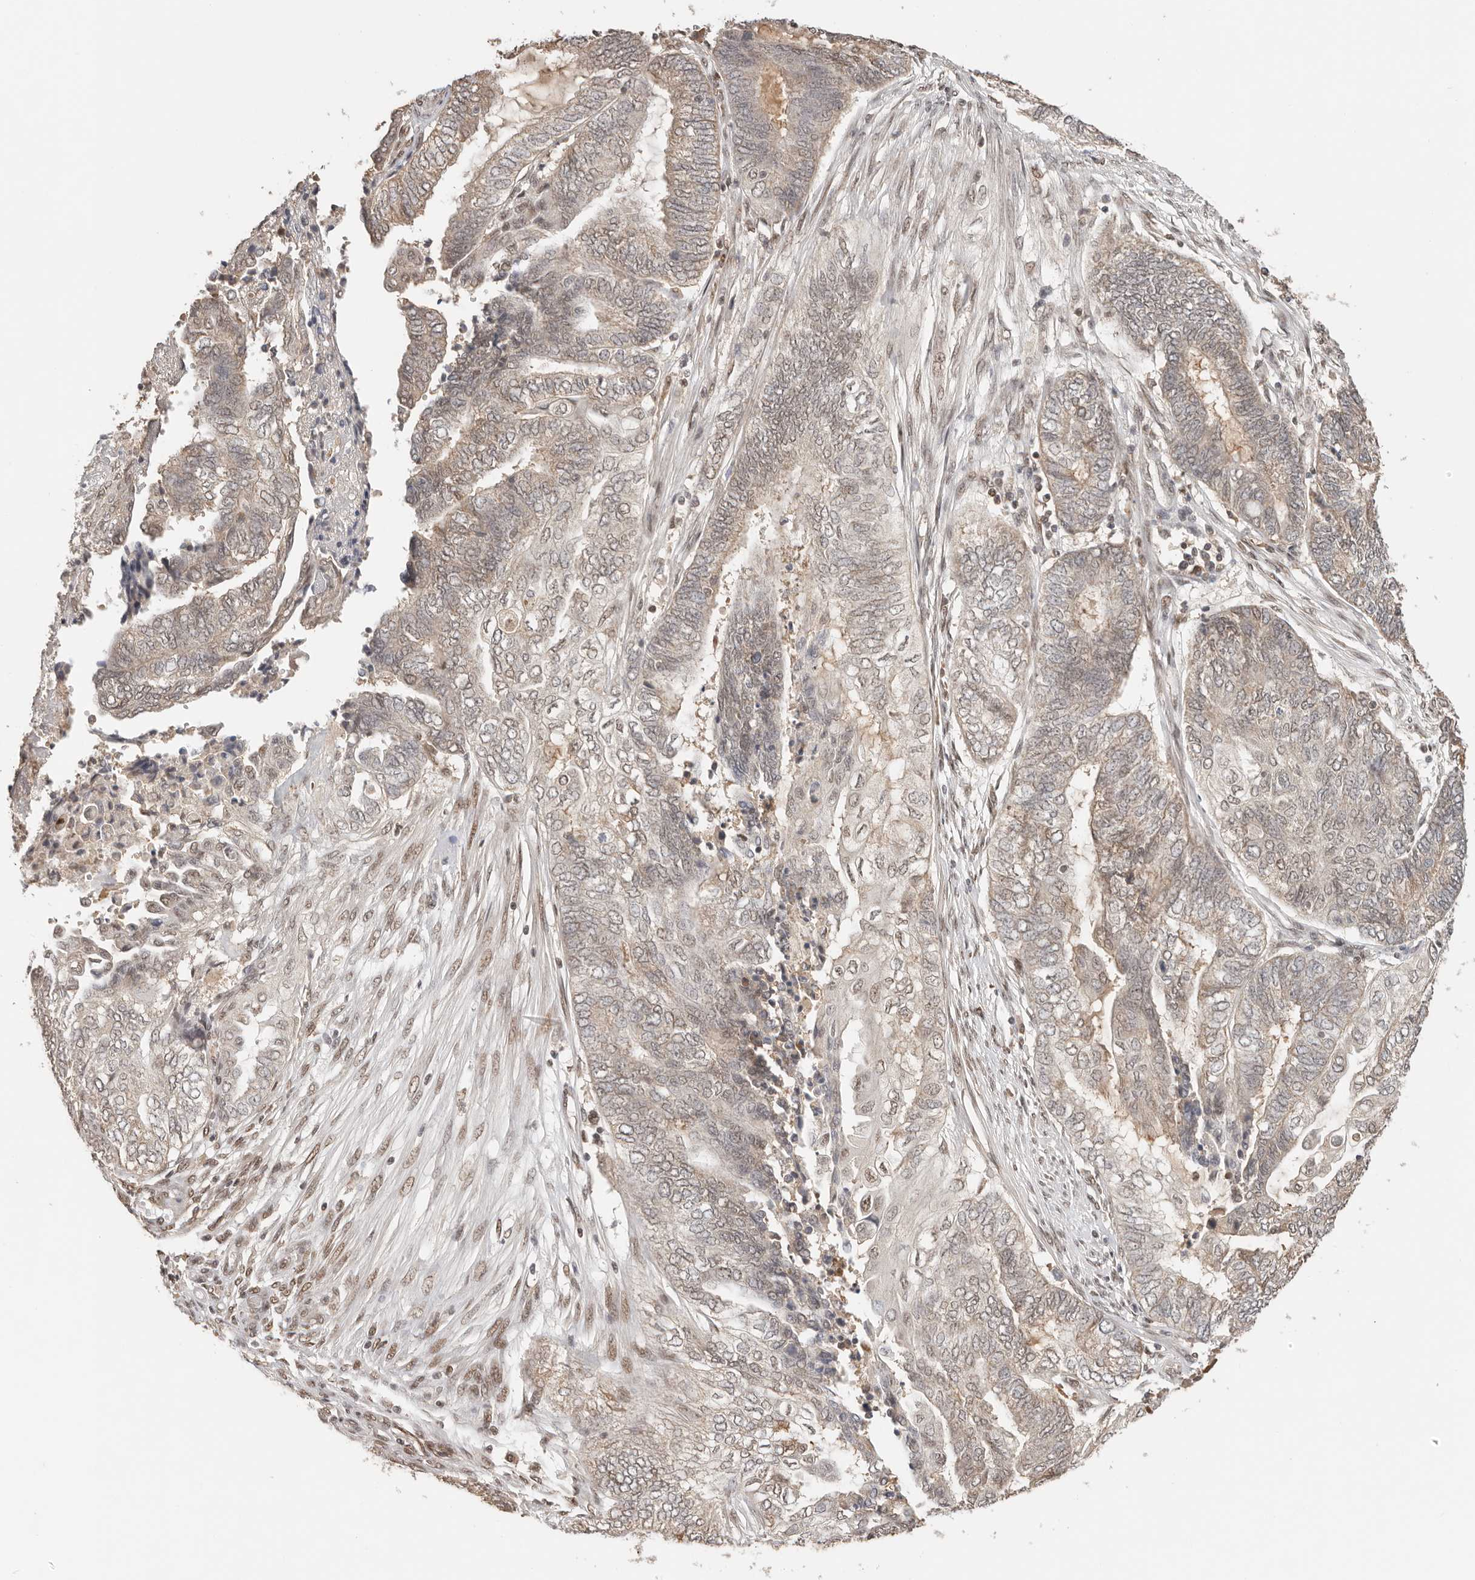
{"staining": {"intensity": "weak", "quantity": "25%-75%", "location": "cytoplasmic/membranous"}, "tissue": "endometrial cancer", "cell_type": "Tumor cells", "image_type": "cancer", "snomed": [{"axis": "morphology", "description": "Adenocarcinoma, NOS"}, {"axis": "topography", "description": "Uterus"}, {"axis": "topography", "description": "Endometrium"}], "caption": "Immunohistochemistry (DAB) staining of endometrial cancer (adenocarcinoma) reveals weak cytoplasmic/membranous protein expression in about 25%-75% of tumor cells. The staining was performed using DAB, with brown indicating positive protein expression. Nuclei are stained blue with hematoxylin.", "gene": "SEC14L1", "patient": {"sex": "female", "age": 70}}